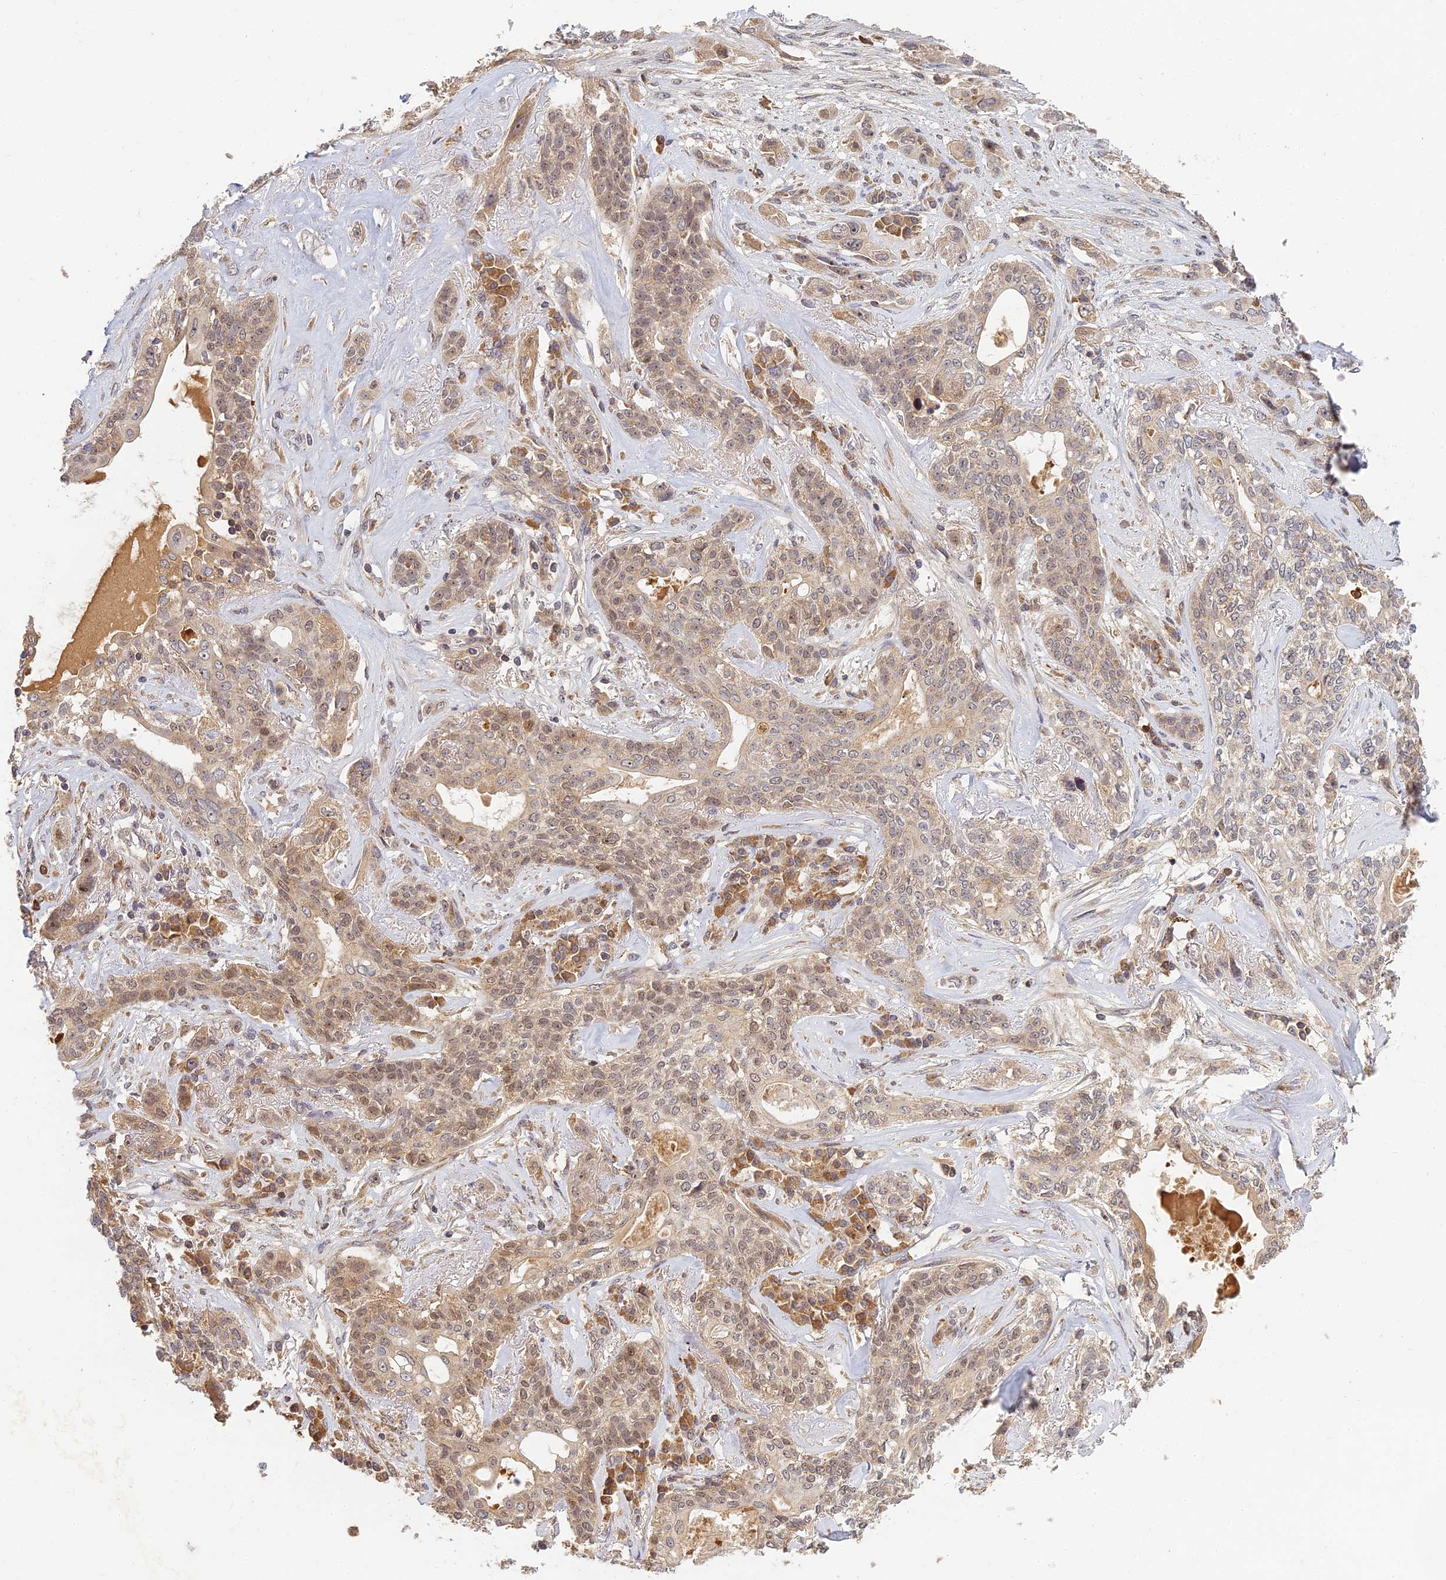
{"staining": {"intensity": "weak", "quantity": "25%-75%", "location": "cytoplasmic/membranous"}, "tissue": "lung cancer", "cell_type": "Tumor cells", "image_type": "cancer", "snomed": [{"axis": "morphology", "description": "Squamous cell carcinoma, NOS"}, {"axis": "topography", "description": "Lung"}], "caption": "An image showing weak cytoplasmic/membranous expression in approximately 25%-75% of tumor cells in lung cancer, as visualized by brown immunohistochemical staining.", "gene": "RGL3", "patient": {"sex": "female", "age": 70}}